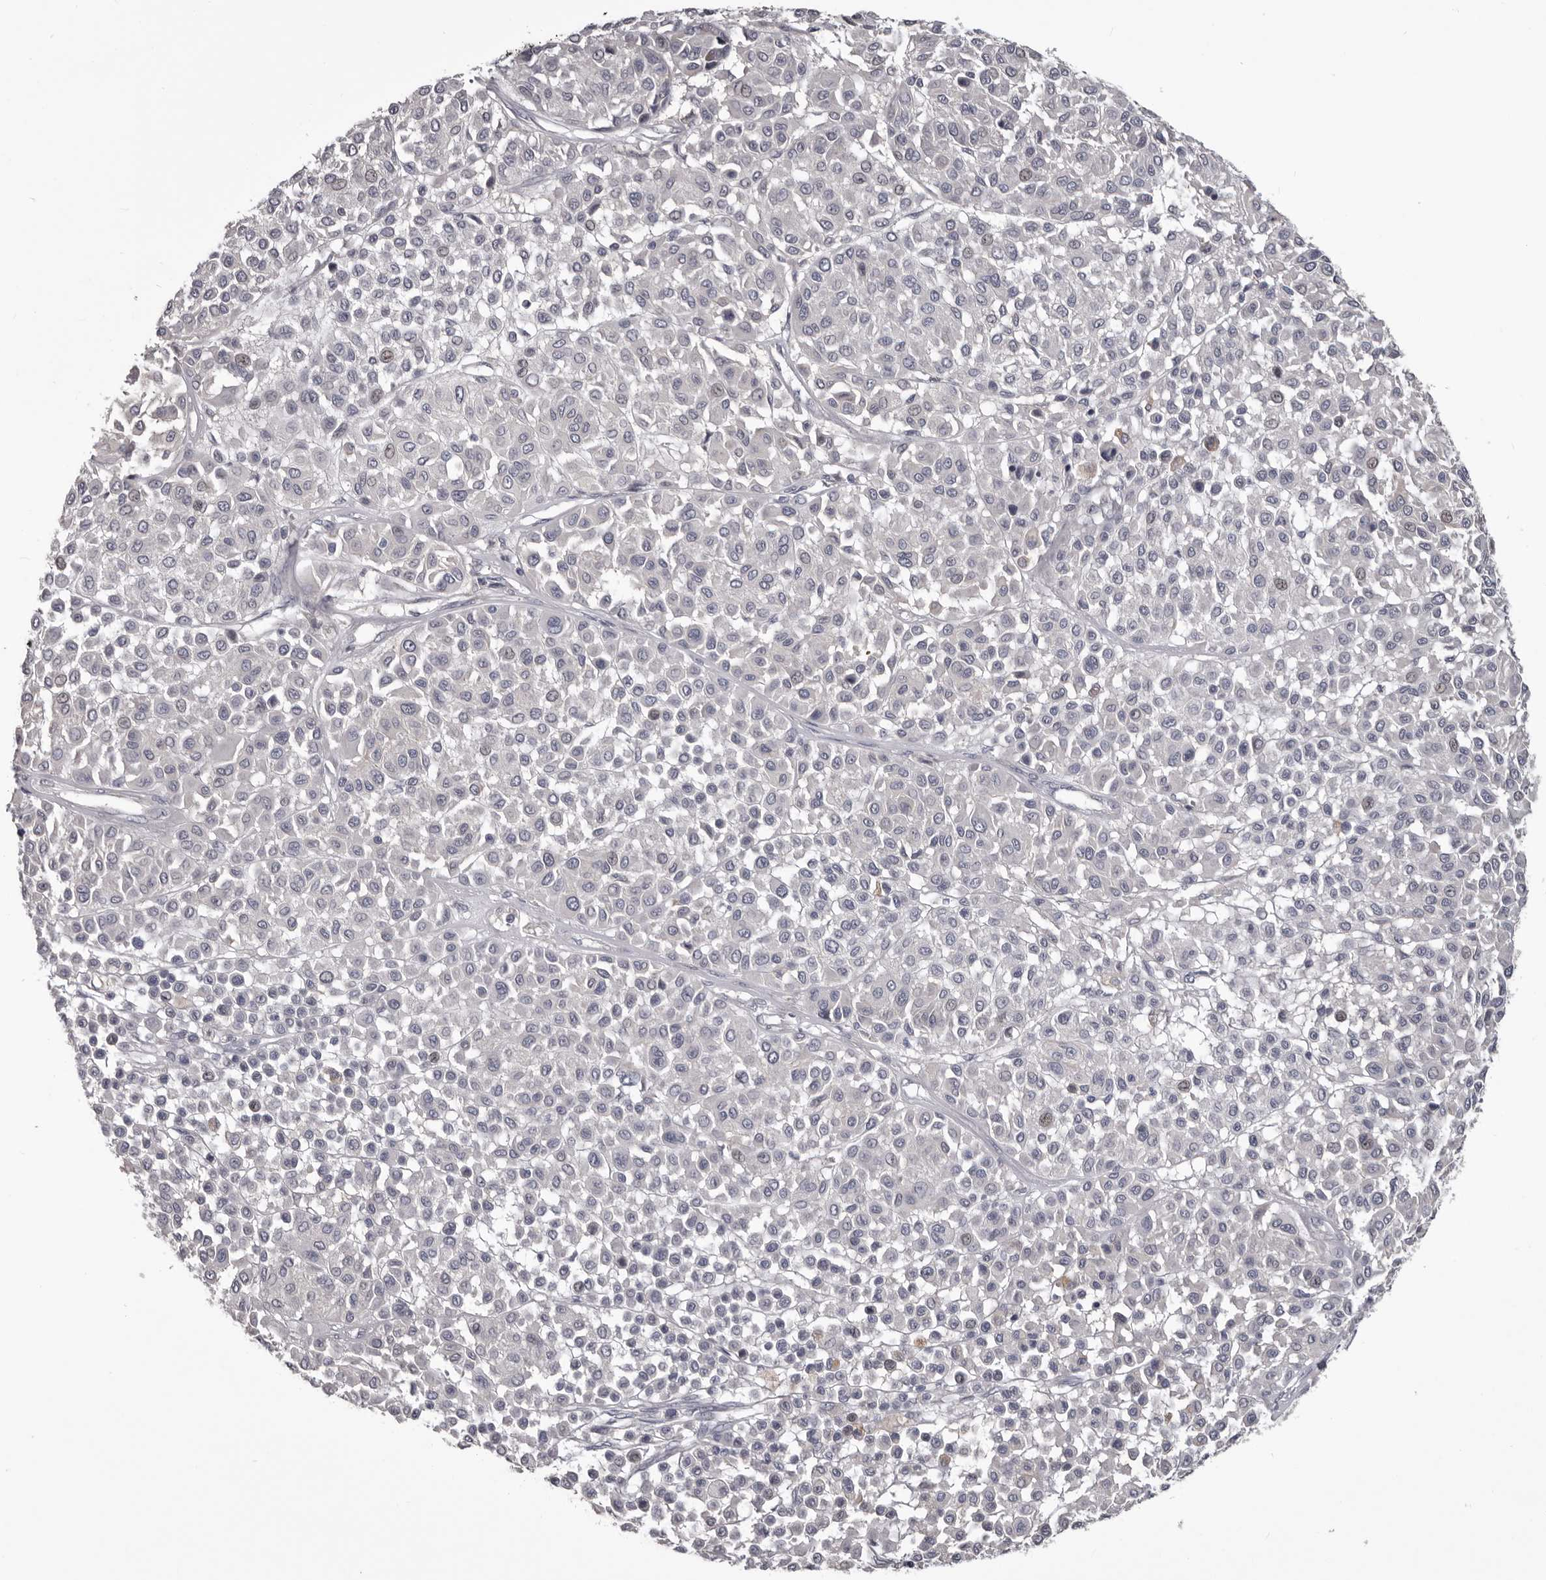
{"staining": {"intensity": "negative", "quantity": "none", "location": "none"}, "tissue": "melanoma", "cell_type": "Tumor cells", "image_type": "cancer", "snomed": [{"axis": "morphology", "description": "Malignant melanoma, Metastatic site"}, {"axis": "topography", "description": "Soft tissue"}], "caption": "The IHC micrograph has no significant positivity in tumor cells of malignant melanoma (metastatic site) tissue.", "gene": "LPAR6", "patient": {"sex": "male", "age": 41}}